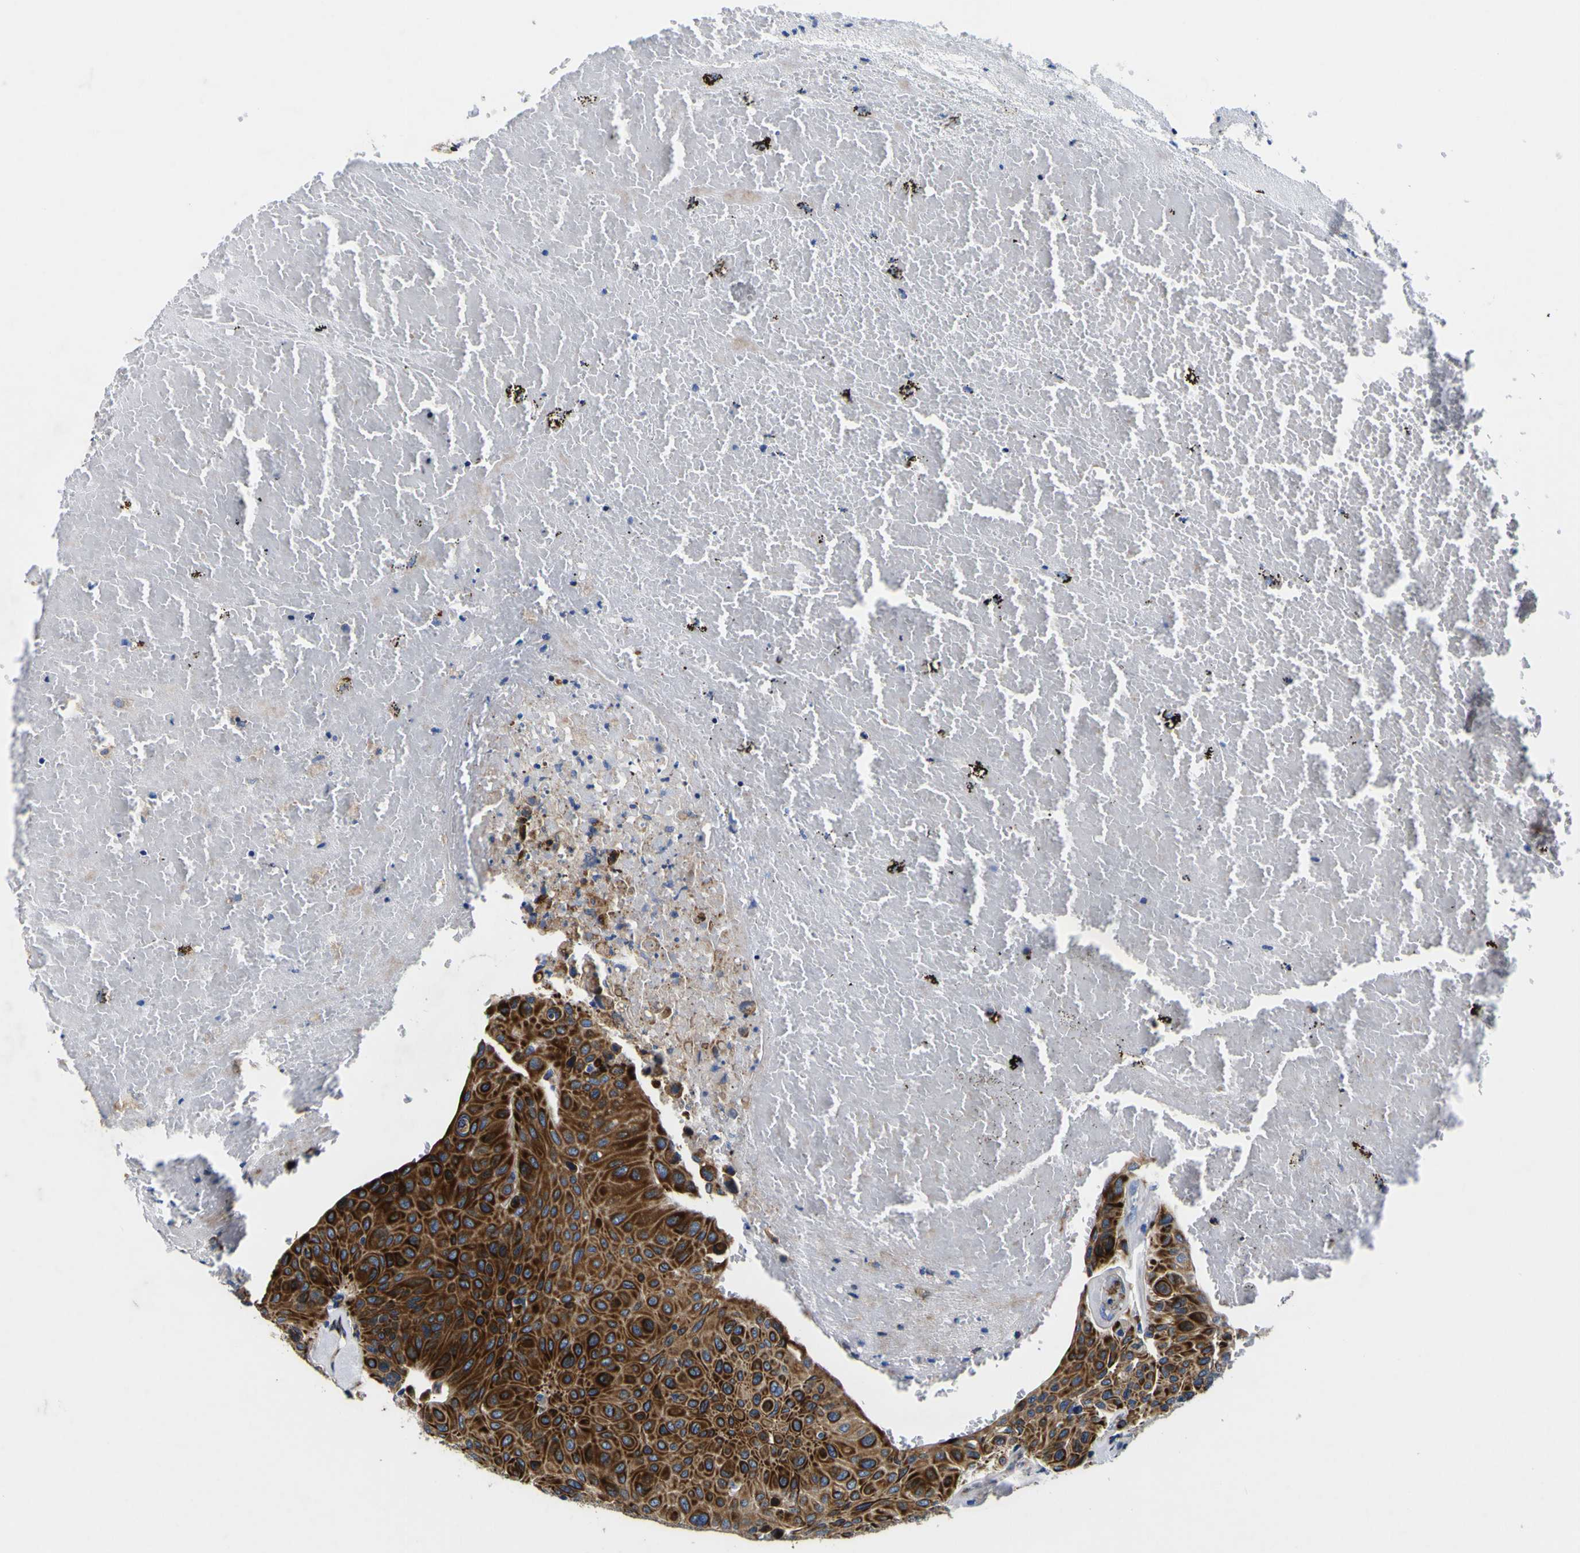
{"staining": {"intensity": "strong", "quantity": ">75%", "location": "cytoplasmic/membranous"}, "tissue": "urothelial cancer", "cell_type": "Tumor cells", "image_type": "cancer", "snomed": [{"axis": "morphology", "description": "Urothelial carcinoma, High grade"}, {"axis": "topography", "description": "Urinary bladder"}], "caption": "Strong cytoplasmic/membranous protein positivity is appreciated in approximately >75% of tumor cells in urothelial cancer. The staining was performed using DAB, with brown indicating positive protein expression. Nuclei are stained blue with hematoxylin.", "gene": "SCD", "patient": {"sex": "male", "age": 66}}